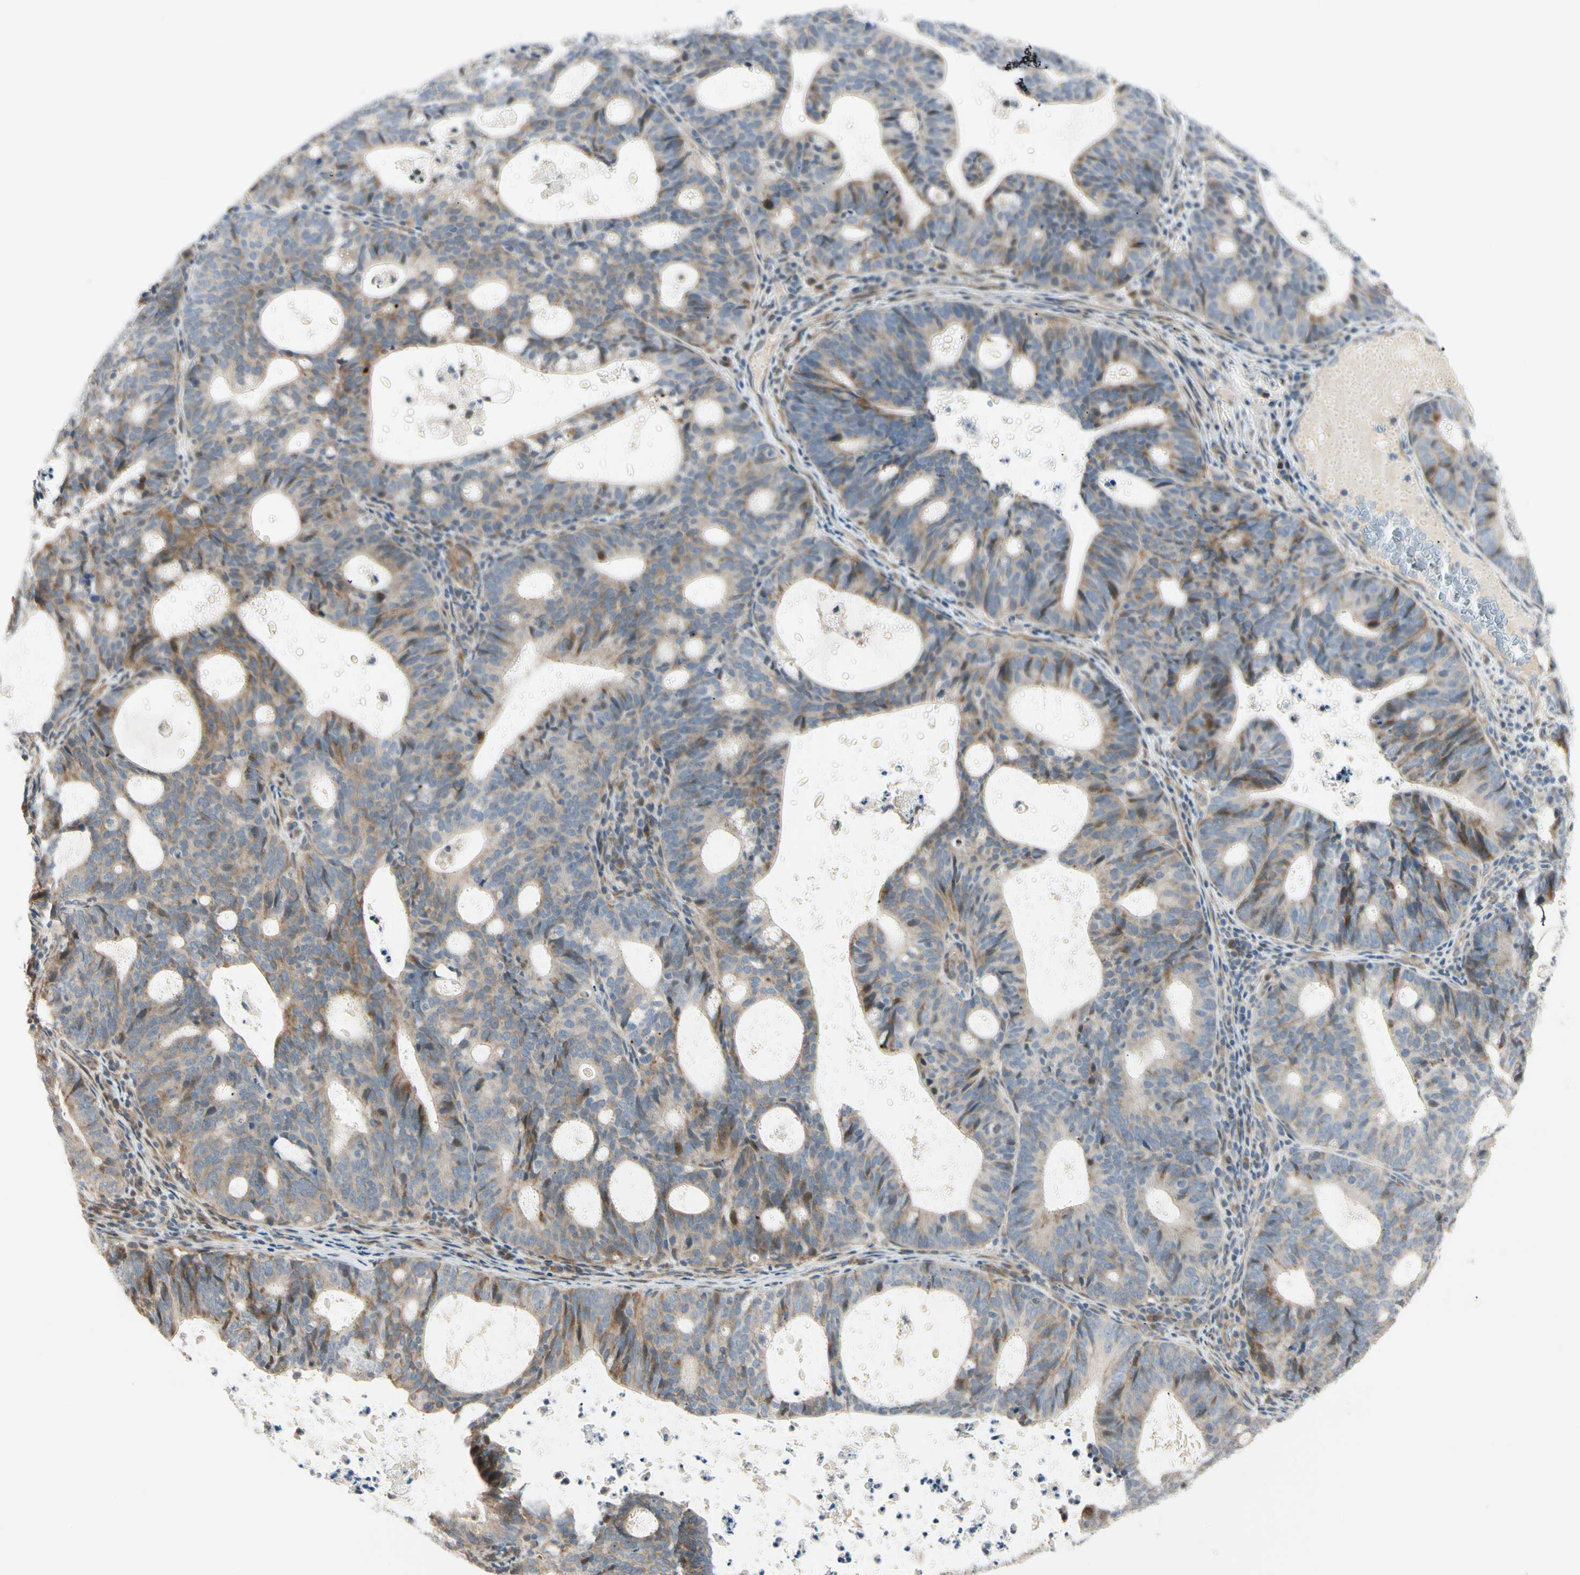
{"staining": {"intensity": "weak", "quantity": ">75%", "location": "cytoplasmic/membranous"}, "tissue": "endometrial cancer", "cell_type": "Tumor cells", "image_type": "cancer", "snomed": [{"axis": "morphology", "description": "Adenocarcinoma, NOS"}, {"axis": "topography", "description": "Uterus"}], "caption": "Endometrial adenocarcinoma tissue shows weak cytoplasmic/membranous staining in about >75% of tumor cells, visualized by immunohistochemistry.", "gene": "P4HA3", "patient": {"sex": "female", "age": 83}}